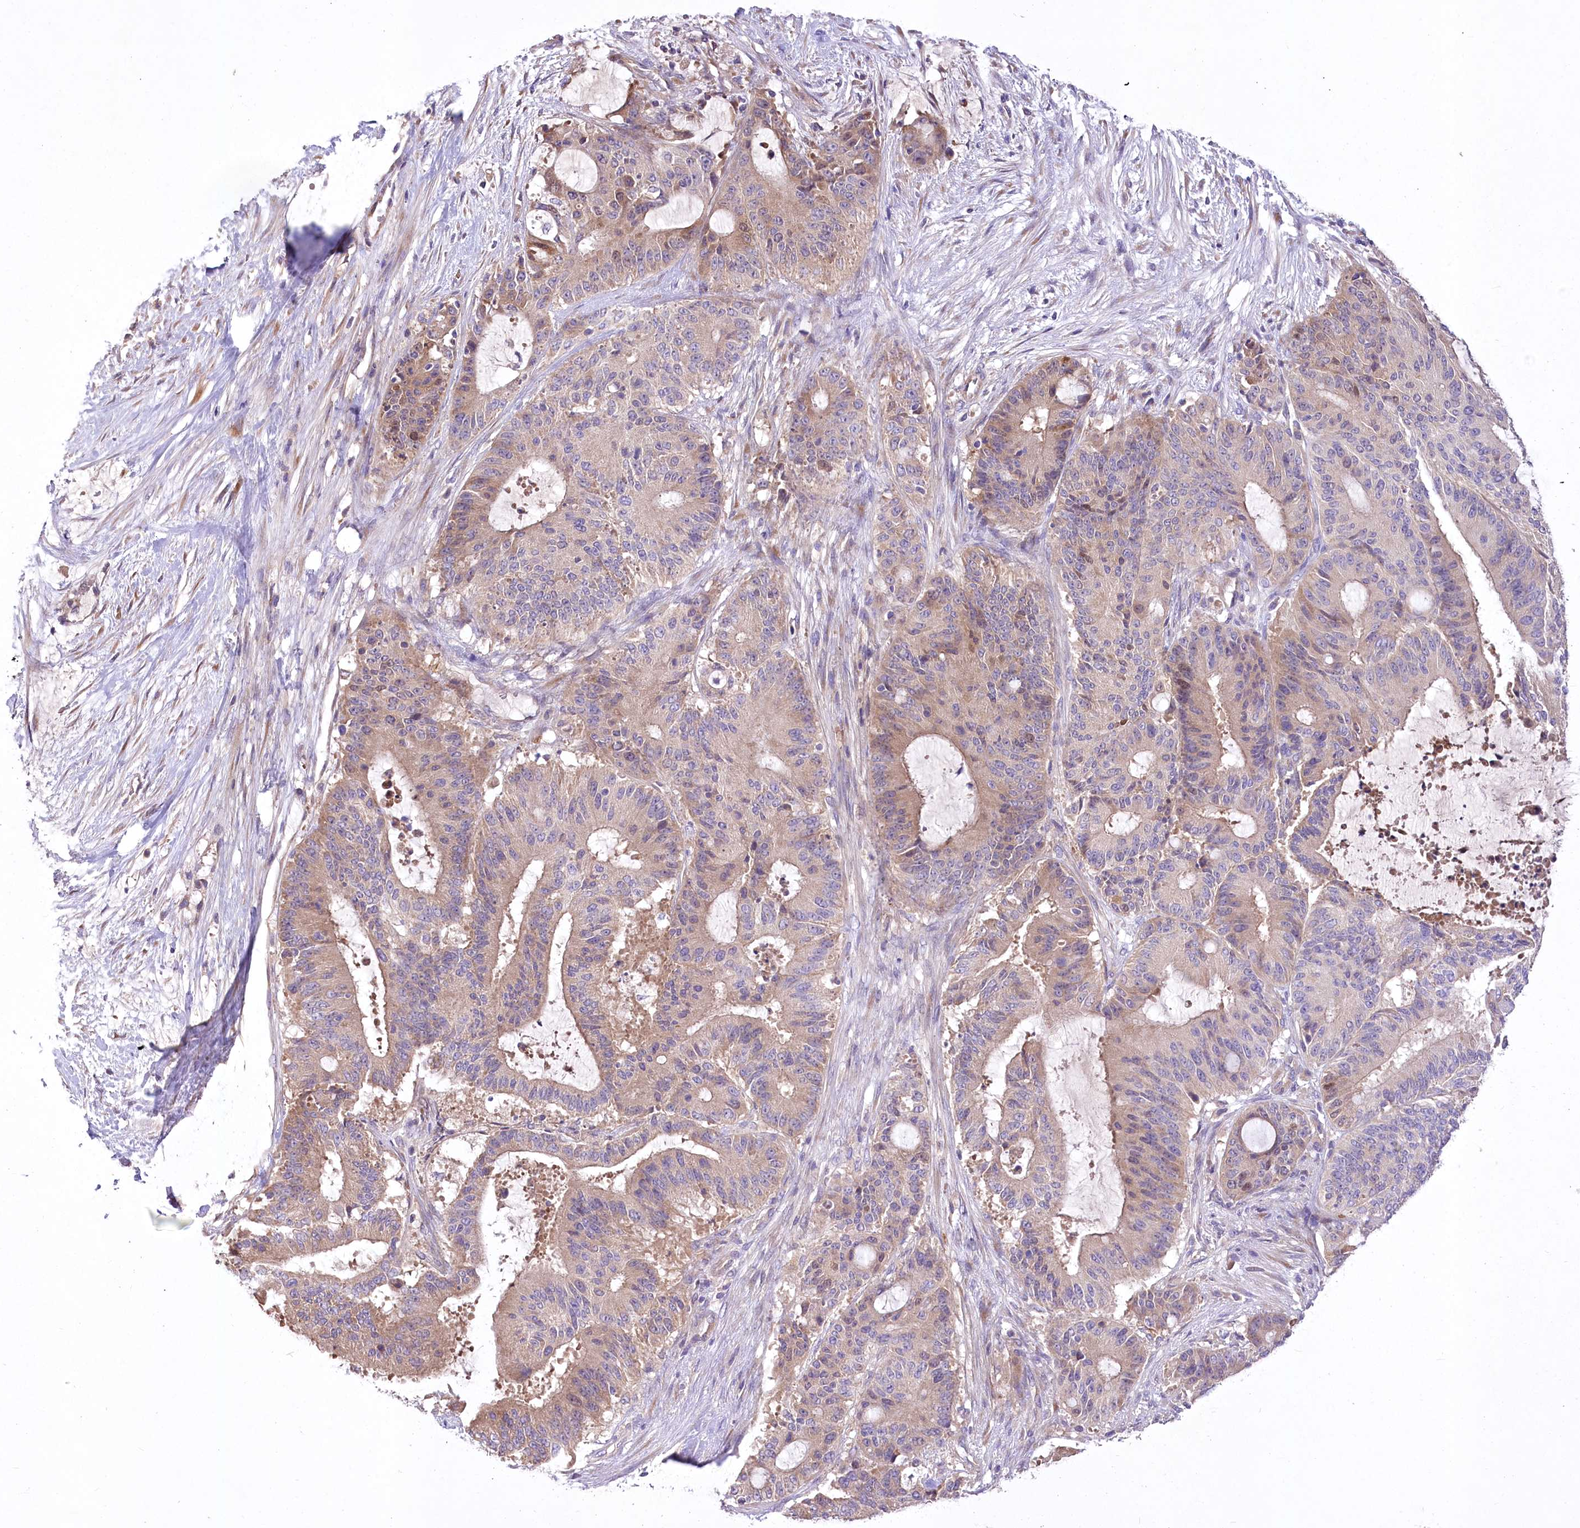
{"staining": {"intensity": "weak", "quantity": "25%-75%", "location": "cytoplasmic/membranous"}, "tissue": "liver cancer", "cell_type": "Tumor cells", "image_type": "cancer", "snomed": [{"axis": "morphology", "description": "Normal tissue, NOS"}, {"axis": "morphology", "description": "Cholangiocarcinoma"}, {"axis": "topography", "description": "Liver"}, {"axis": "topography", "description": "Peripheral nerve tissue"}], "caption": "Immunohistochemical staining of human liver cancer (cholangiocarcinoma) shows weak cytoplasmic/membranous protein expression in approximately 25%-75% of tumor cells. (IHC, brightfield microscopy, high magnification).", "gene": "PBLD", "patient": {"sex": "female", "age": 73}}